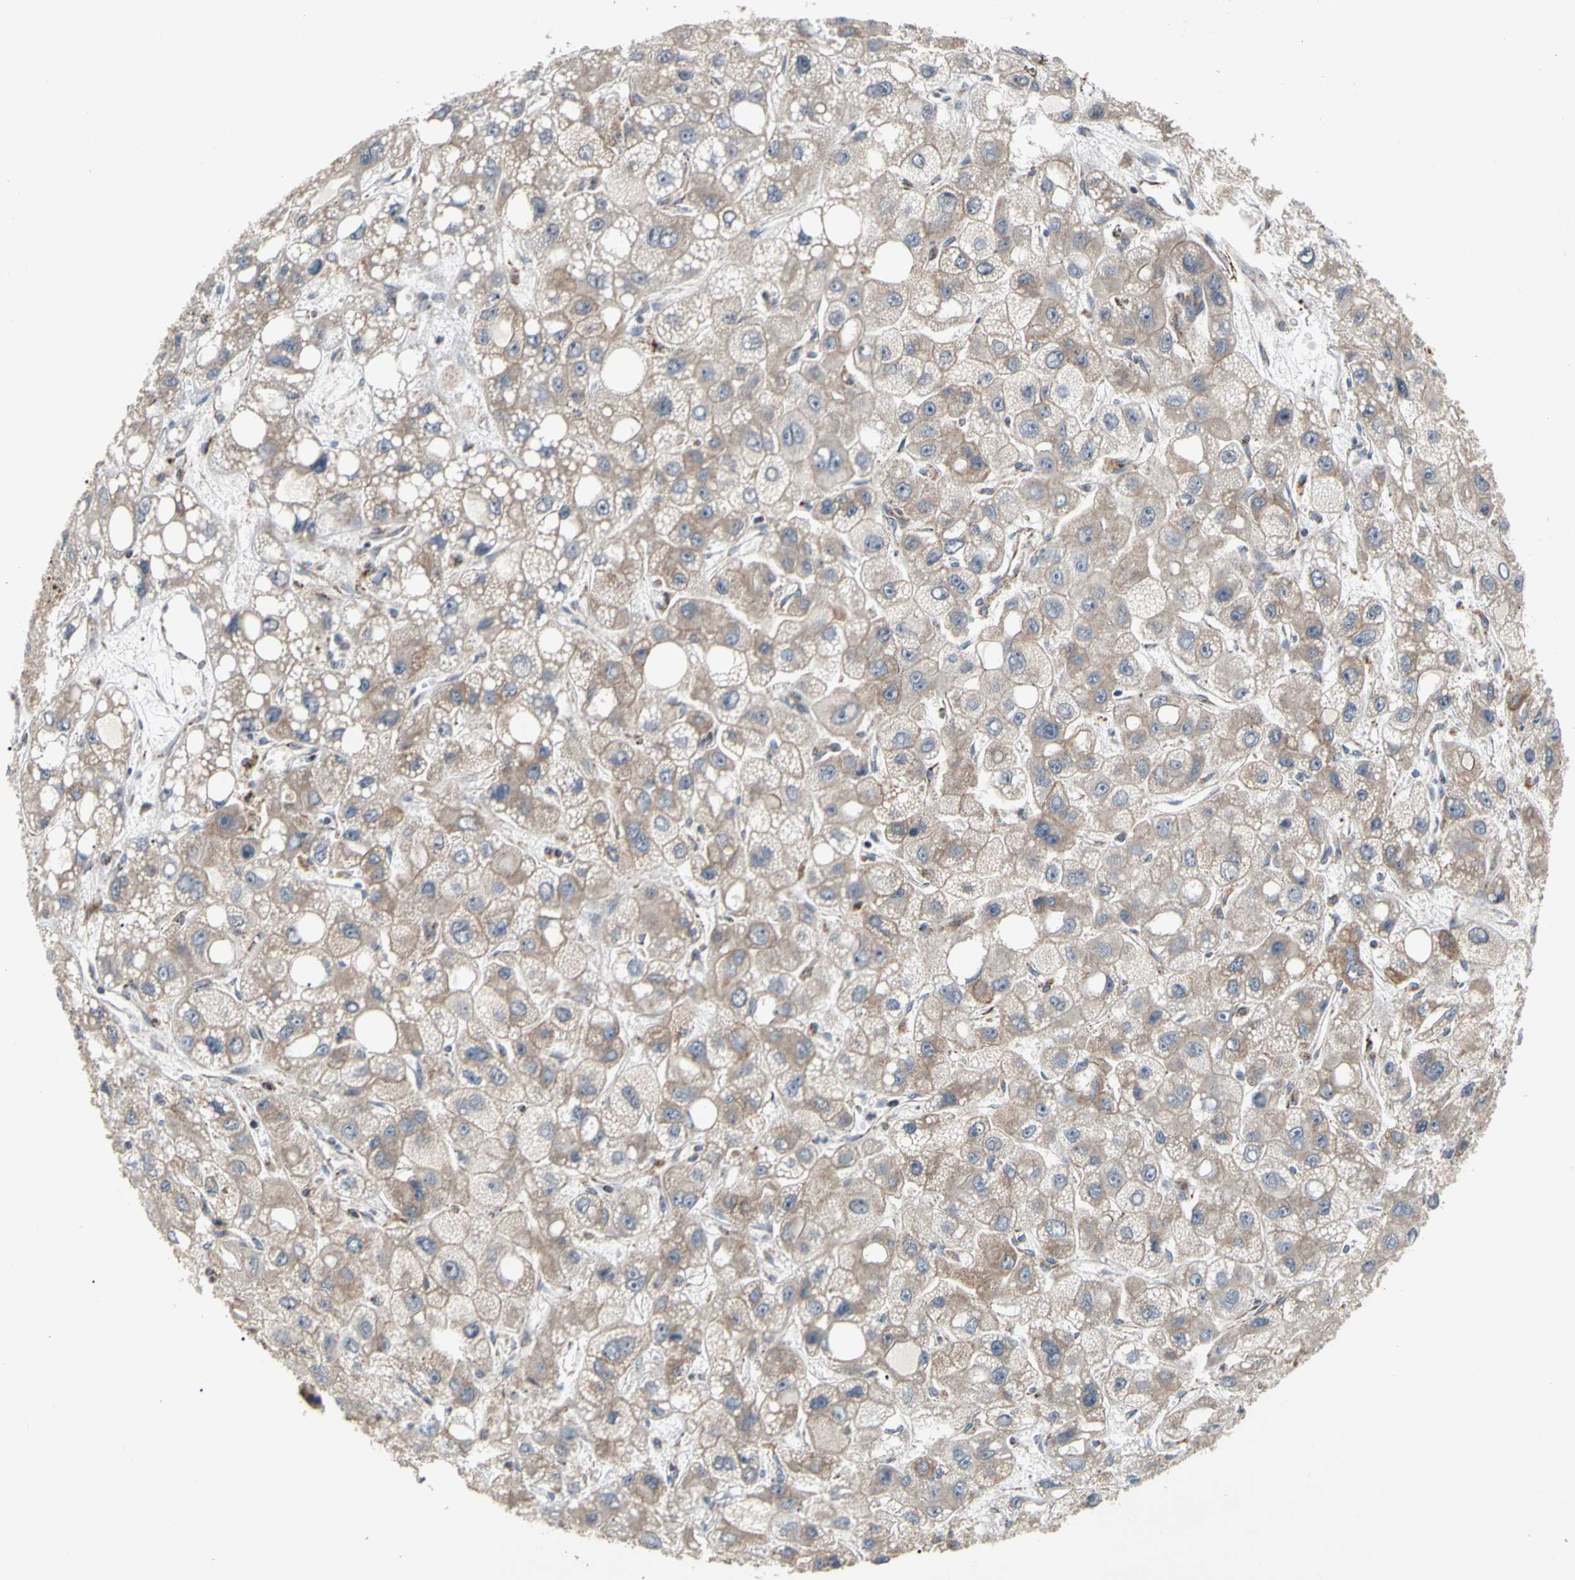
{"staining": {"intensity": "weak", "quantity": ">75%", "location": "cytoplasmic/membranous"}, "tissue": "liver cancer", "cell_type": "Tumor cells", "image_type": "cancer", "snomed": [{"axis": "morphology", "description": "Carcinoma, Hepatocellular, NOS"}, {"axis": "topography", "description": "Liver"}], "caption": "A brown stain labels weak cytoplasmic/membranous staining of a protein in hepatocellular carcinoma (liver) tumor cells.", "gene": "GPD2", "patient": {"sex": "male", "age": 55}}